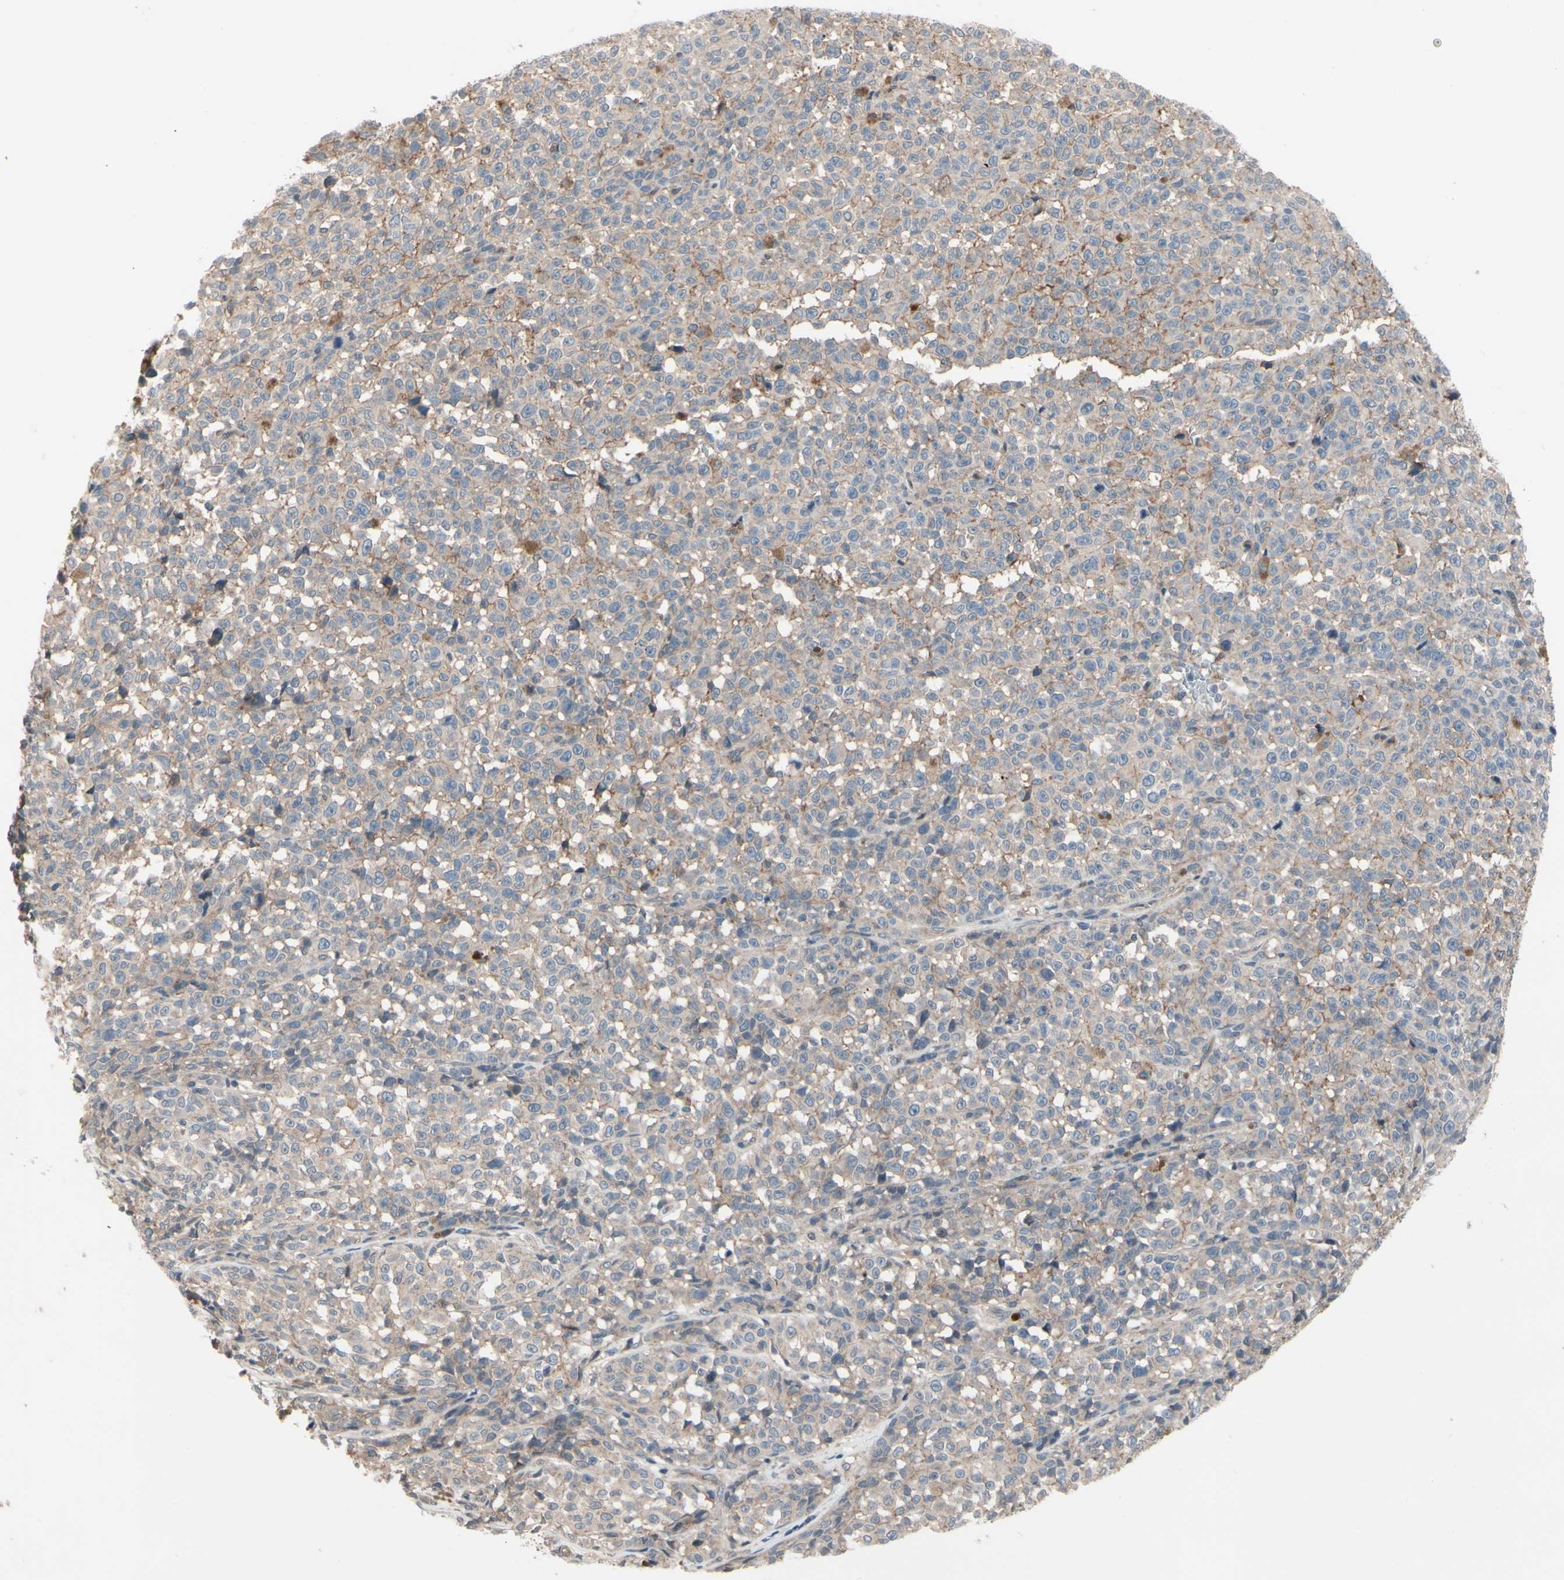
{"staining": {"intensity": "weak", "quantity": "25%-75%", "location": "cytoplasmic/membranous"}, "tissue": "melanoma", "cell_type": "Tumor cells", "image_type": "cancer", "snomed": [{"axis": "morphology", "description": "Malignant melanoma, NOS"}, {"axis": "topography", "description": "Skin"}], "caption": "This is an image of IHC staining of malignant melanoma, which shows weak expression in the cytoplasmic/membranous of tumor cells.", "gene": "ICAM5", "patient": {"sex": "female", "age": 82}}